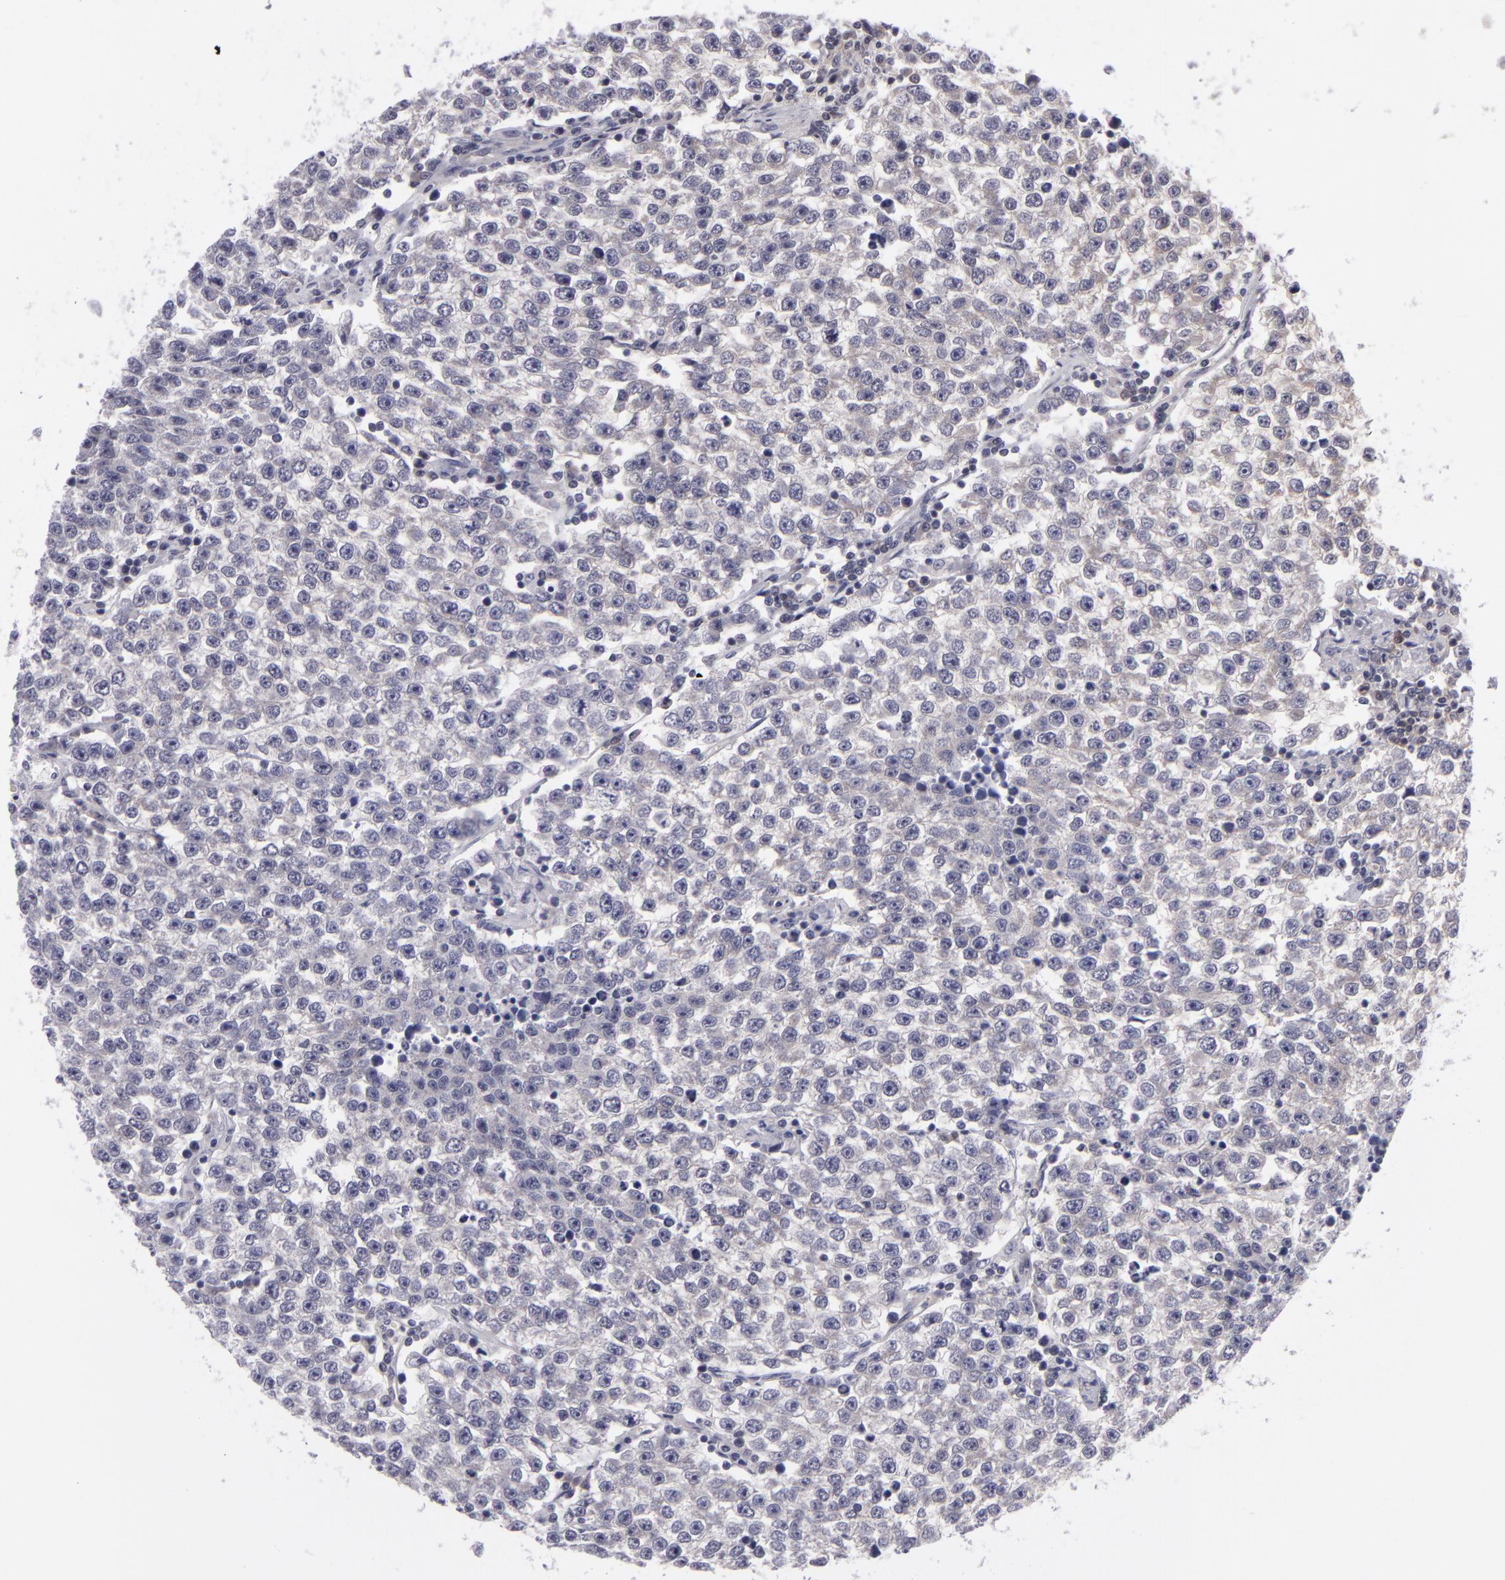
{"staining": {"intensity": "negative", "quantity": "none", "location": "none"}, "tissue": "testis cancer", "cell_type": "Tumor cells", "image_type": "cancer", "snomed": [{"axis": "morphology", "description": "Seminoma, NOS"}, {"axis": "topography", "description": "Testis"}], "caption": "Protein analysis of testis seminoma exhibits no significant staining in tumor cells.", "gene": "BCL10", "patient": {"sex": "male", "age": 36}}